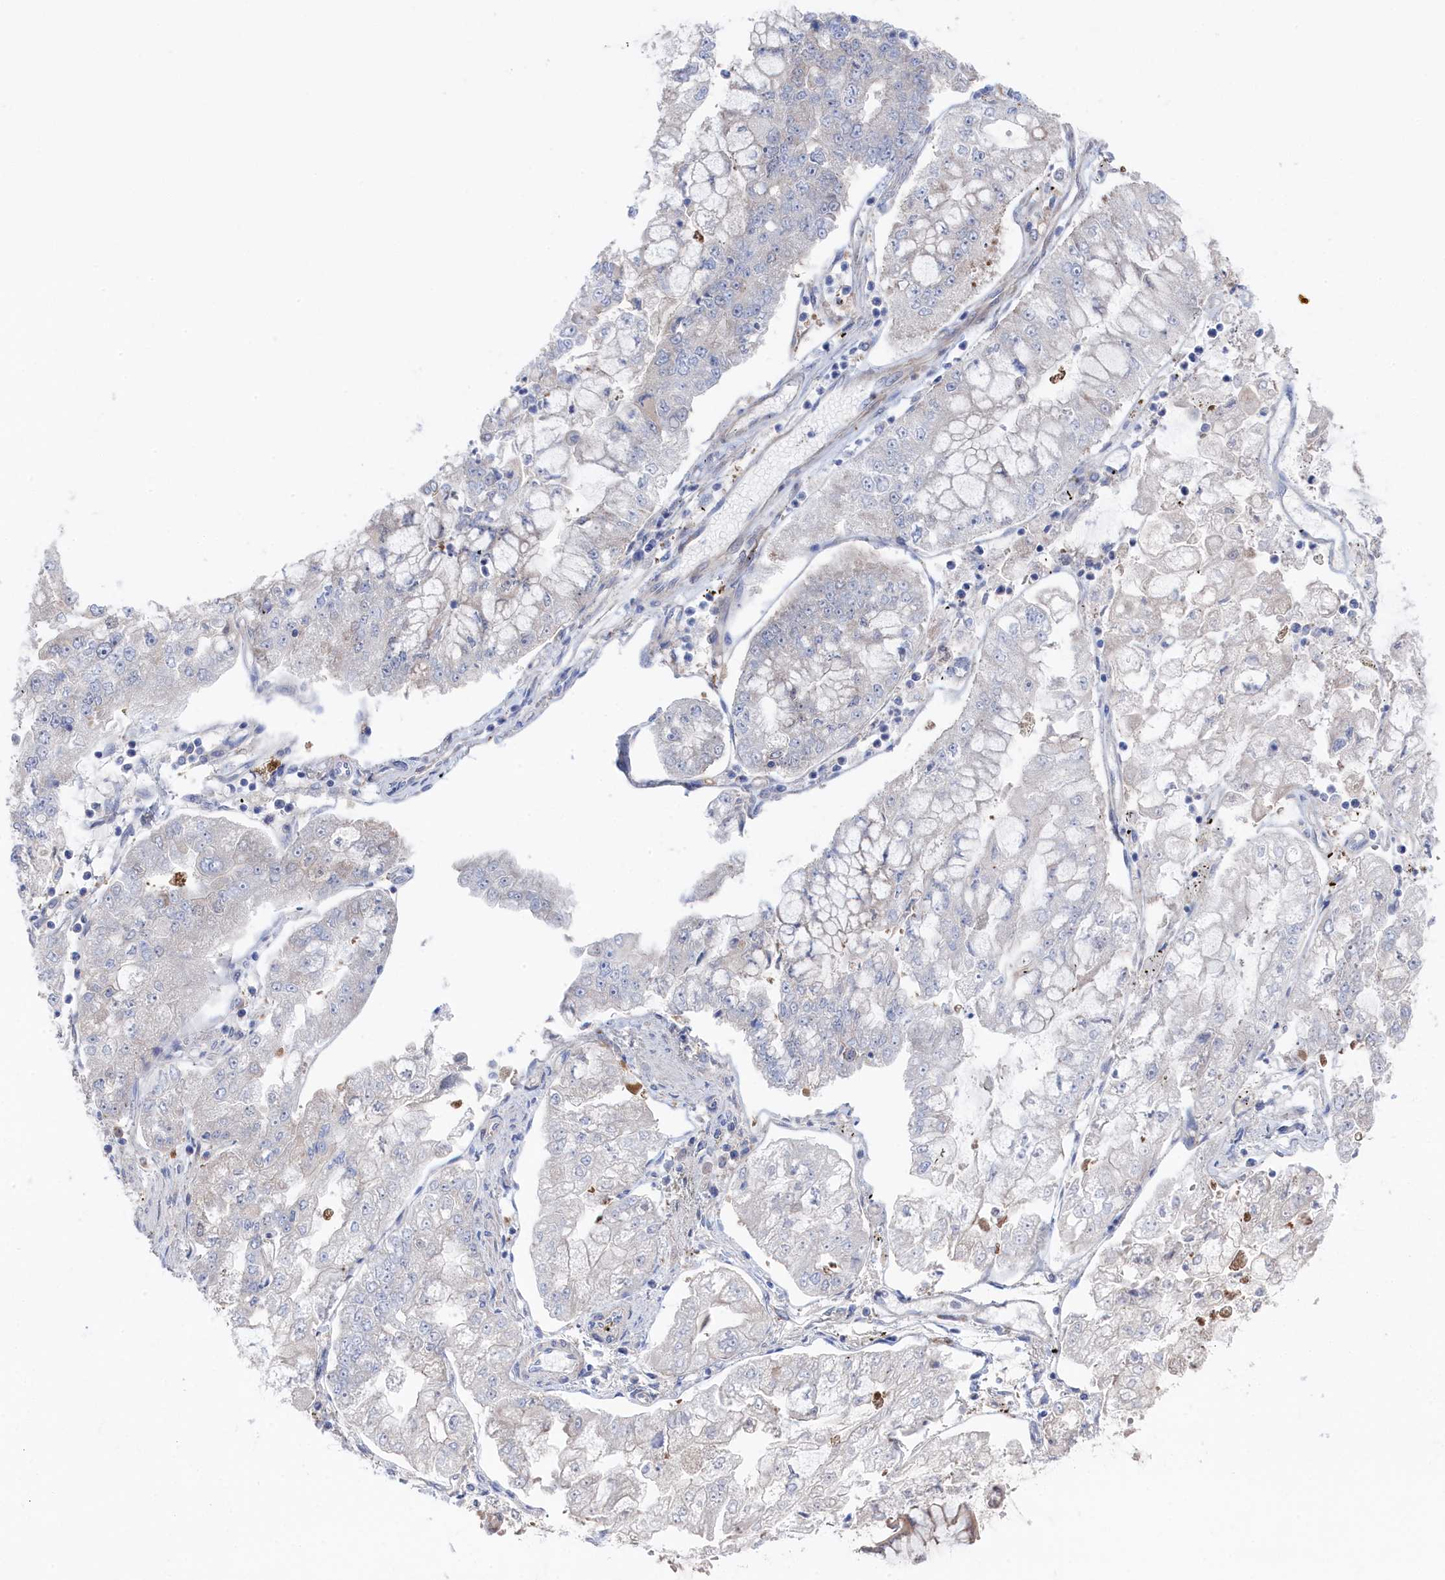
{"staining": {"intensity": "negative", "quantity": "none", "location": "none"}, "tissue": "stomach cancer", "cell_type": "Tumor cells", "image_type": "cancer", "snomed": [{"axis": "morphology", "description": "Adenocarcinoma, NOS"}, {"axis": "topography", "description": "Stomach"}], "caption": "This is an IHC micrograph of stomach adenocarcinoma. There is no expression in tumor cells.", "gene": "IRGQ", "patient": {"sex": "male", "age": 76}}